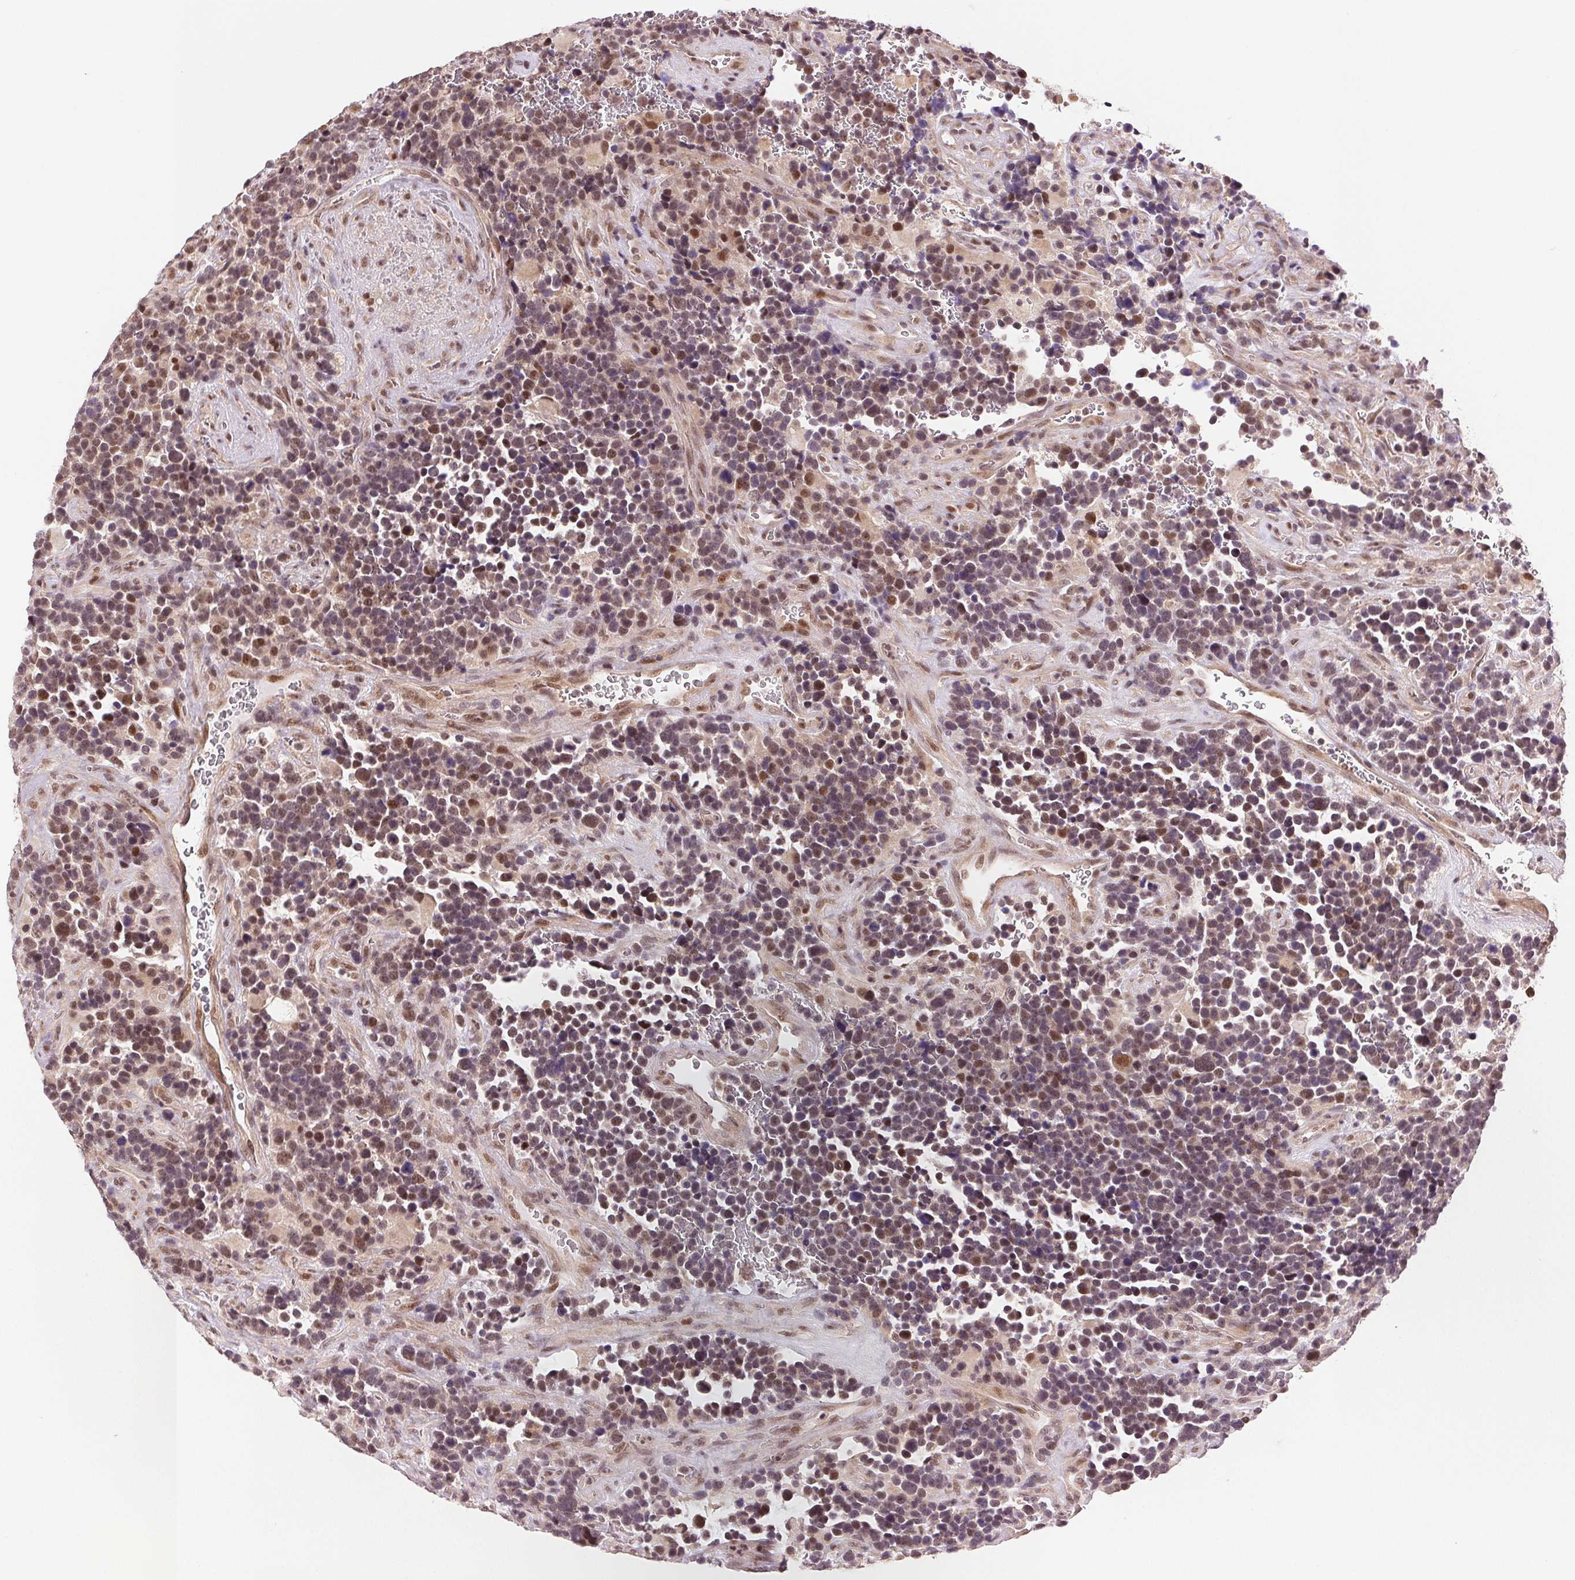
{"staining": {"intensity": "moderate", "quantity": "25%-75%", "location": "nuclear"}, "tissue": "glioma", "cell_type": "Tumor cells", "image_type": "cancer", "snomed": [{"axis": "morphology", "description": "Glioma, malignant, High grade"}, {"axis": "topography", "description": "Brain"}], "caption": "Human glioma stained with a protein marker demonstrates moderate staining in tumor cells.", "gene": "GRHL3", "patient": {"sex": "male", "age": 33}}